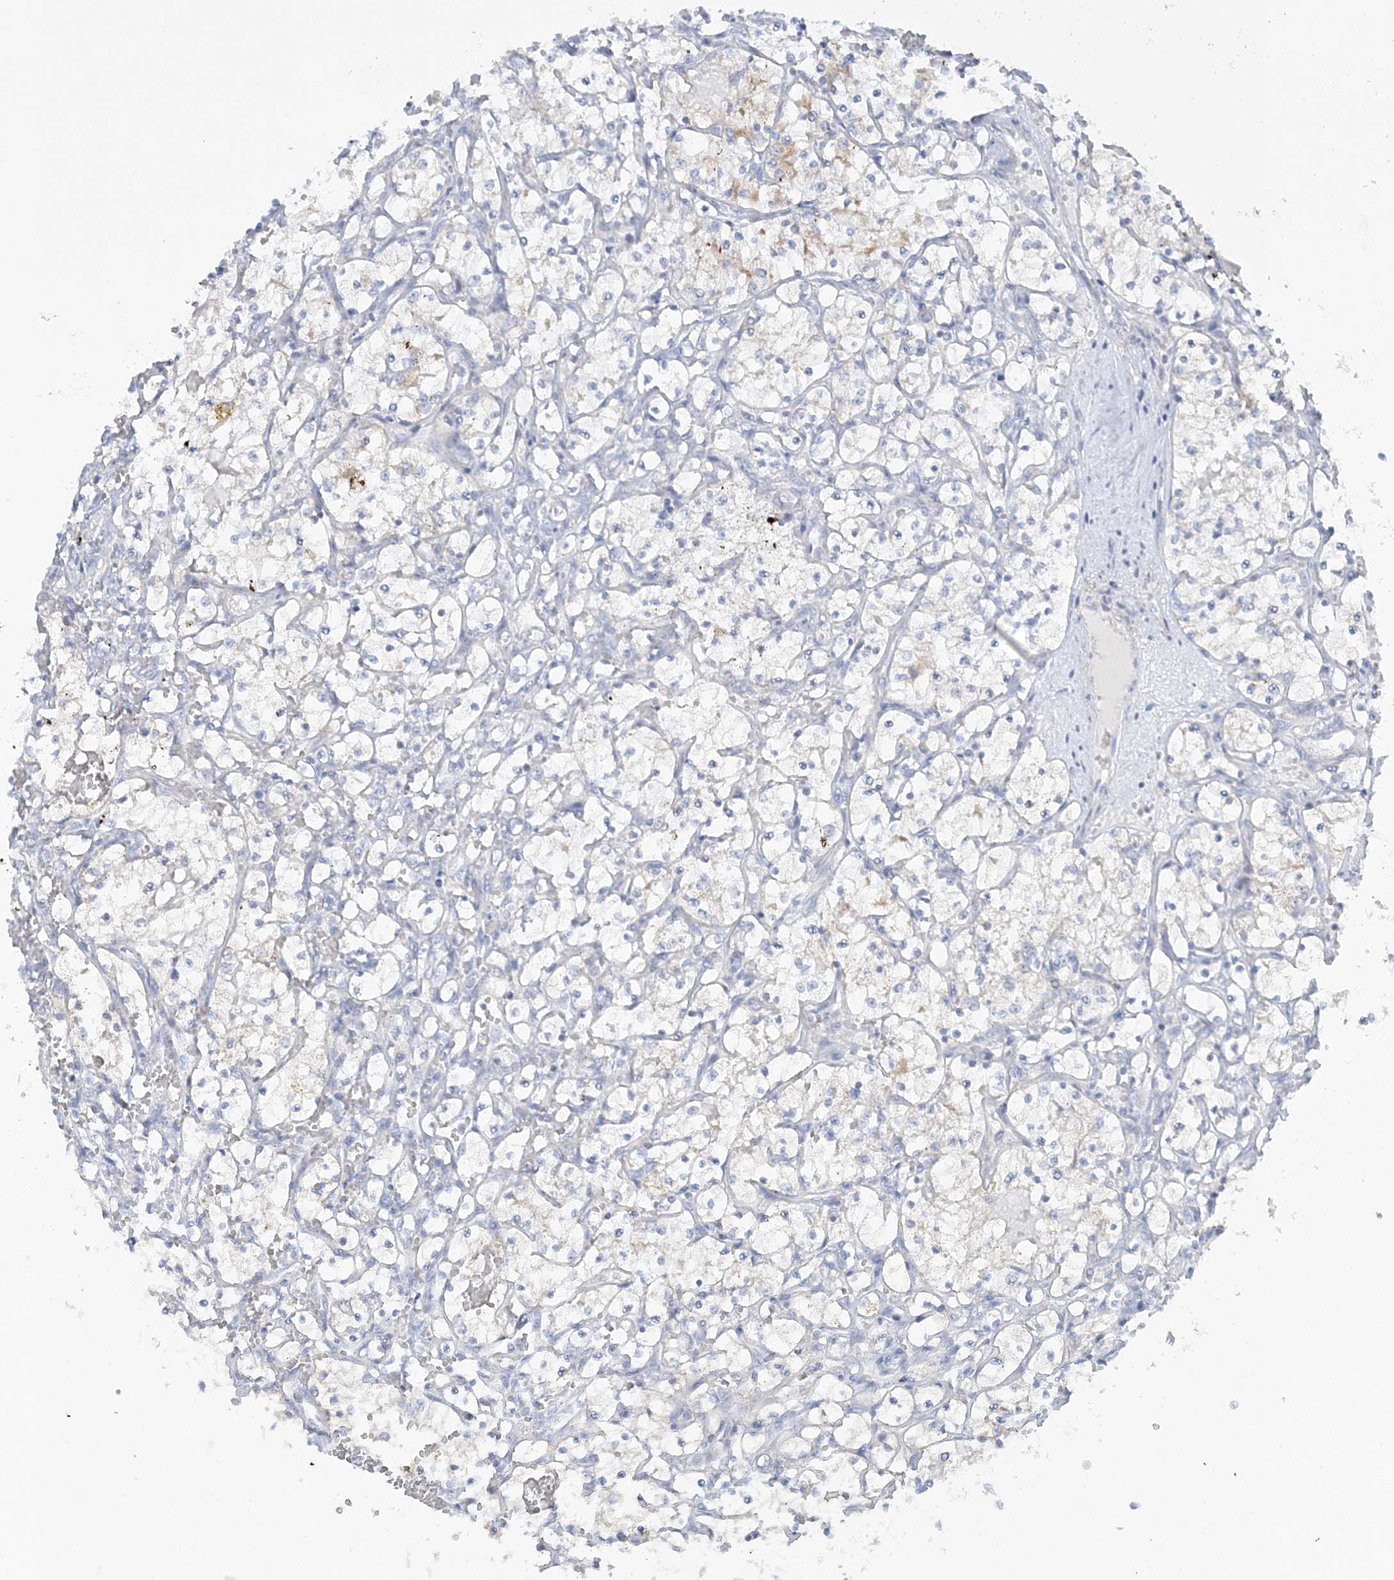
{"staining": {"intensity": "negative", "quantity": "none", "location": "none"}, "tissue": "renal cancer", "cell_type": "Tumor cells", "image_type": "cancer", "snomed": [{"axis": "morphology", "description": "Adenocarcinoma, NOS"}, {"axis": "topography", "description": "Kidney"}], "caption": "Tumor cells show no significant protein positivity in renal cancer (adenocarcinoma).", "gene": "TBC1D14", "patient": {"sex": "female", "age": 69}}